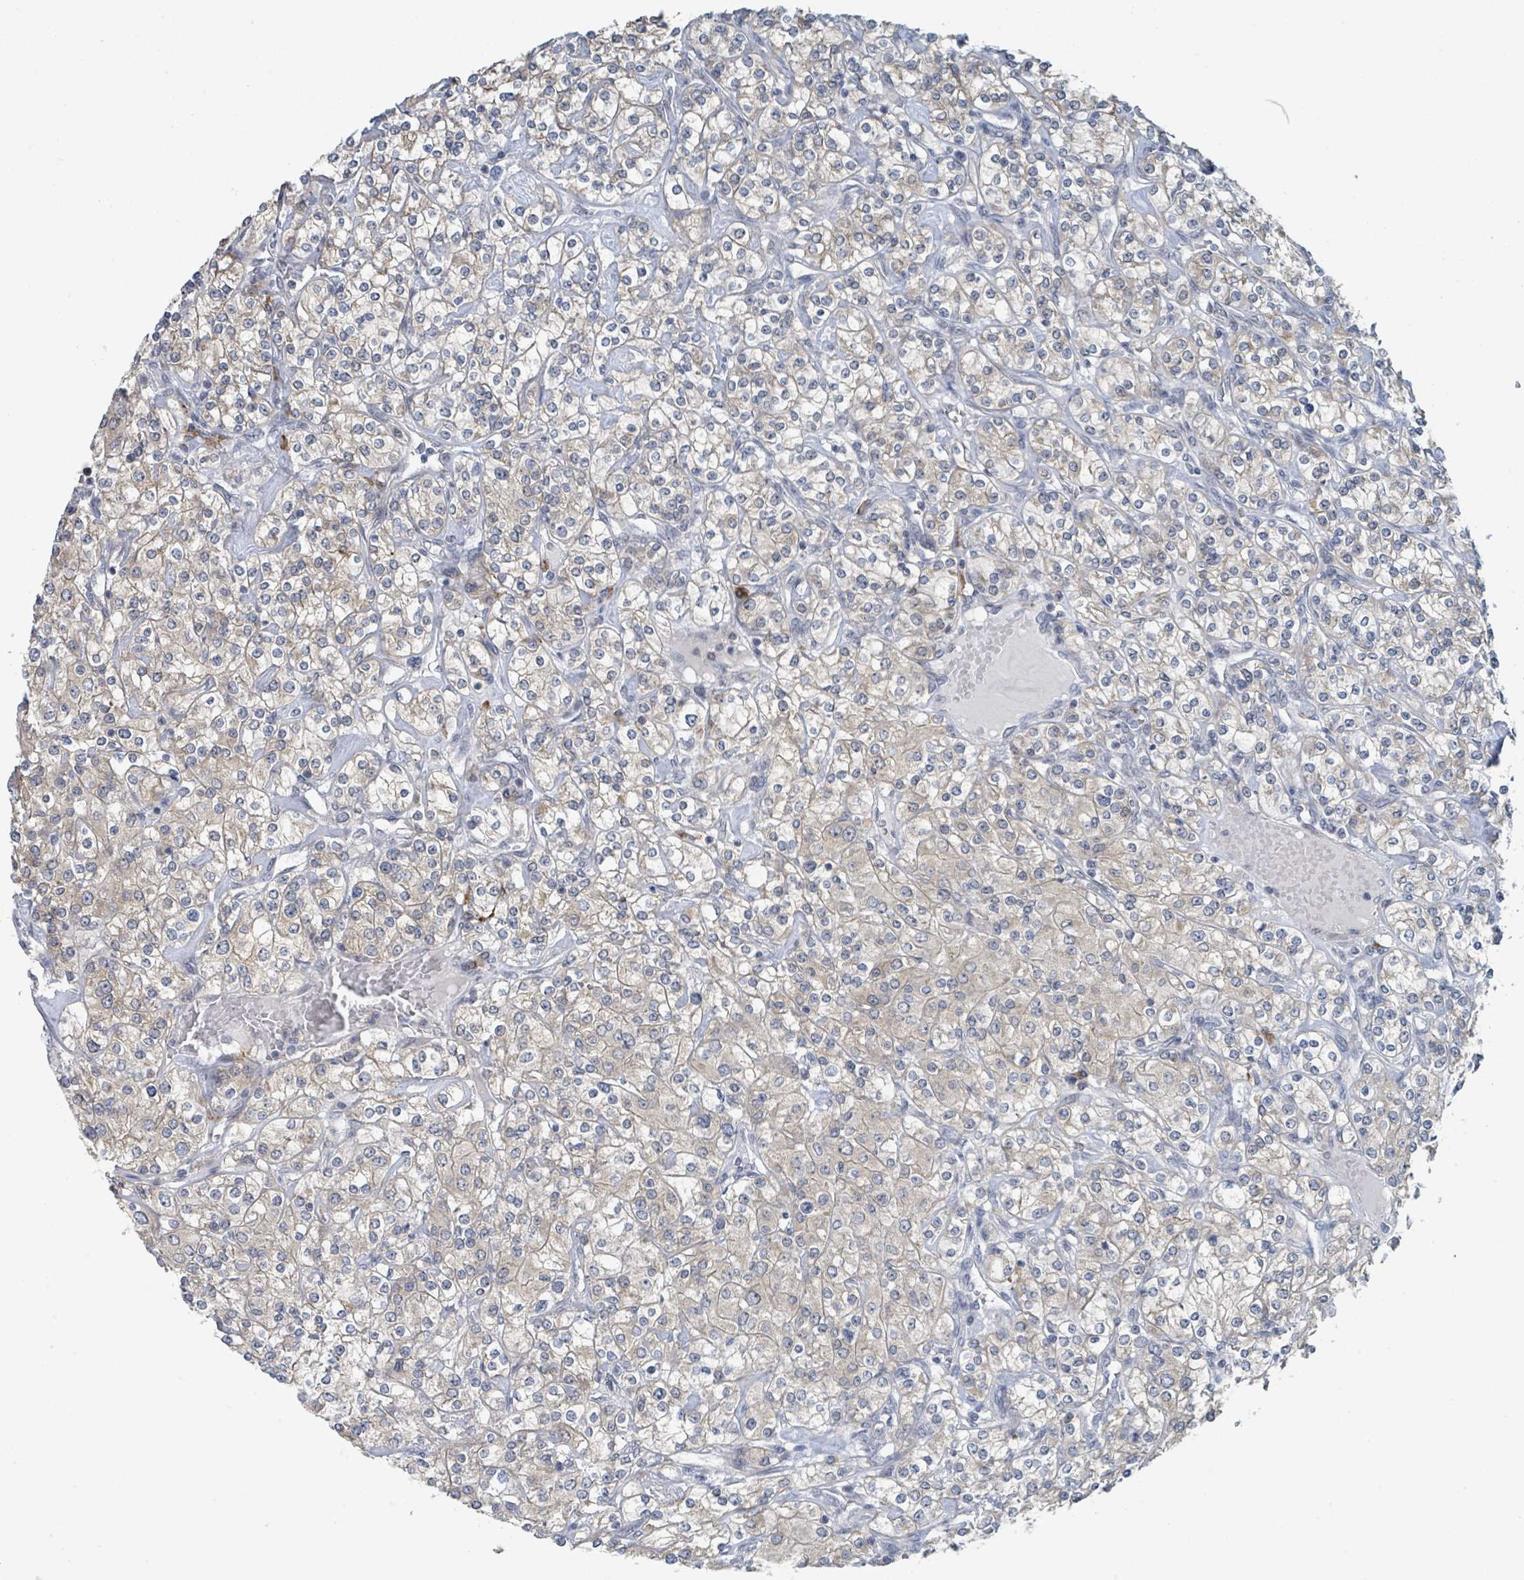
{"staining": {"intensity": "weak", "quantity": ">75%", "location": "cytoplasmic/membranous"}, "tissue": "renal cancer", "cell_type": "Tumor cells", "image_type": "cancer", "snomed": [{"axis": "morphology", "description": "Adenocarcinoma, NOS"}, {"axis": "topography", "description": "Kidney"}], "caption": "An image of adenocarcinoma (renal) stained for a protein shows weak cytoplasmic/membranous brown staining in tumor cells. Using DAB (brown) and hematoxylin (blue) stains, captured at high magnification using brightfield microscopy.", "gene": "ANKRD55", "patient": {"sex": "male", "age": 77}}